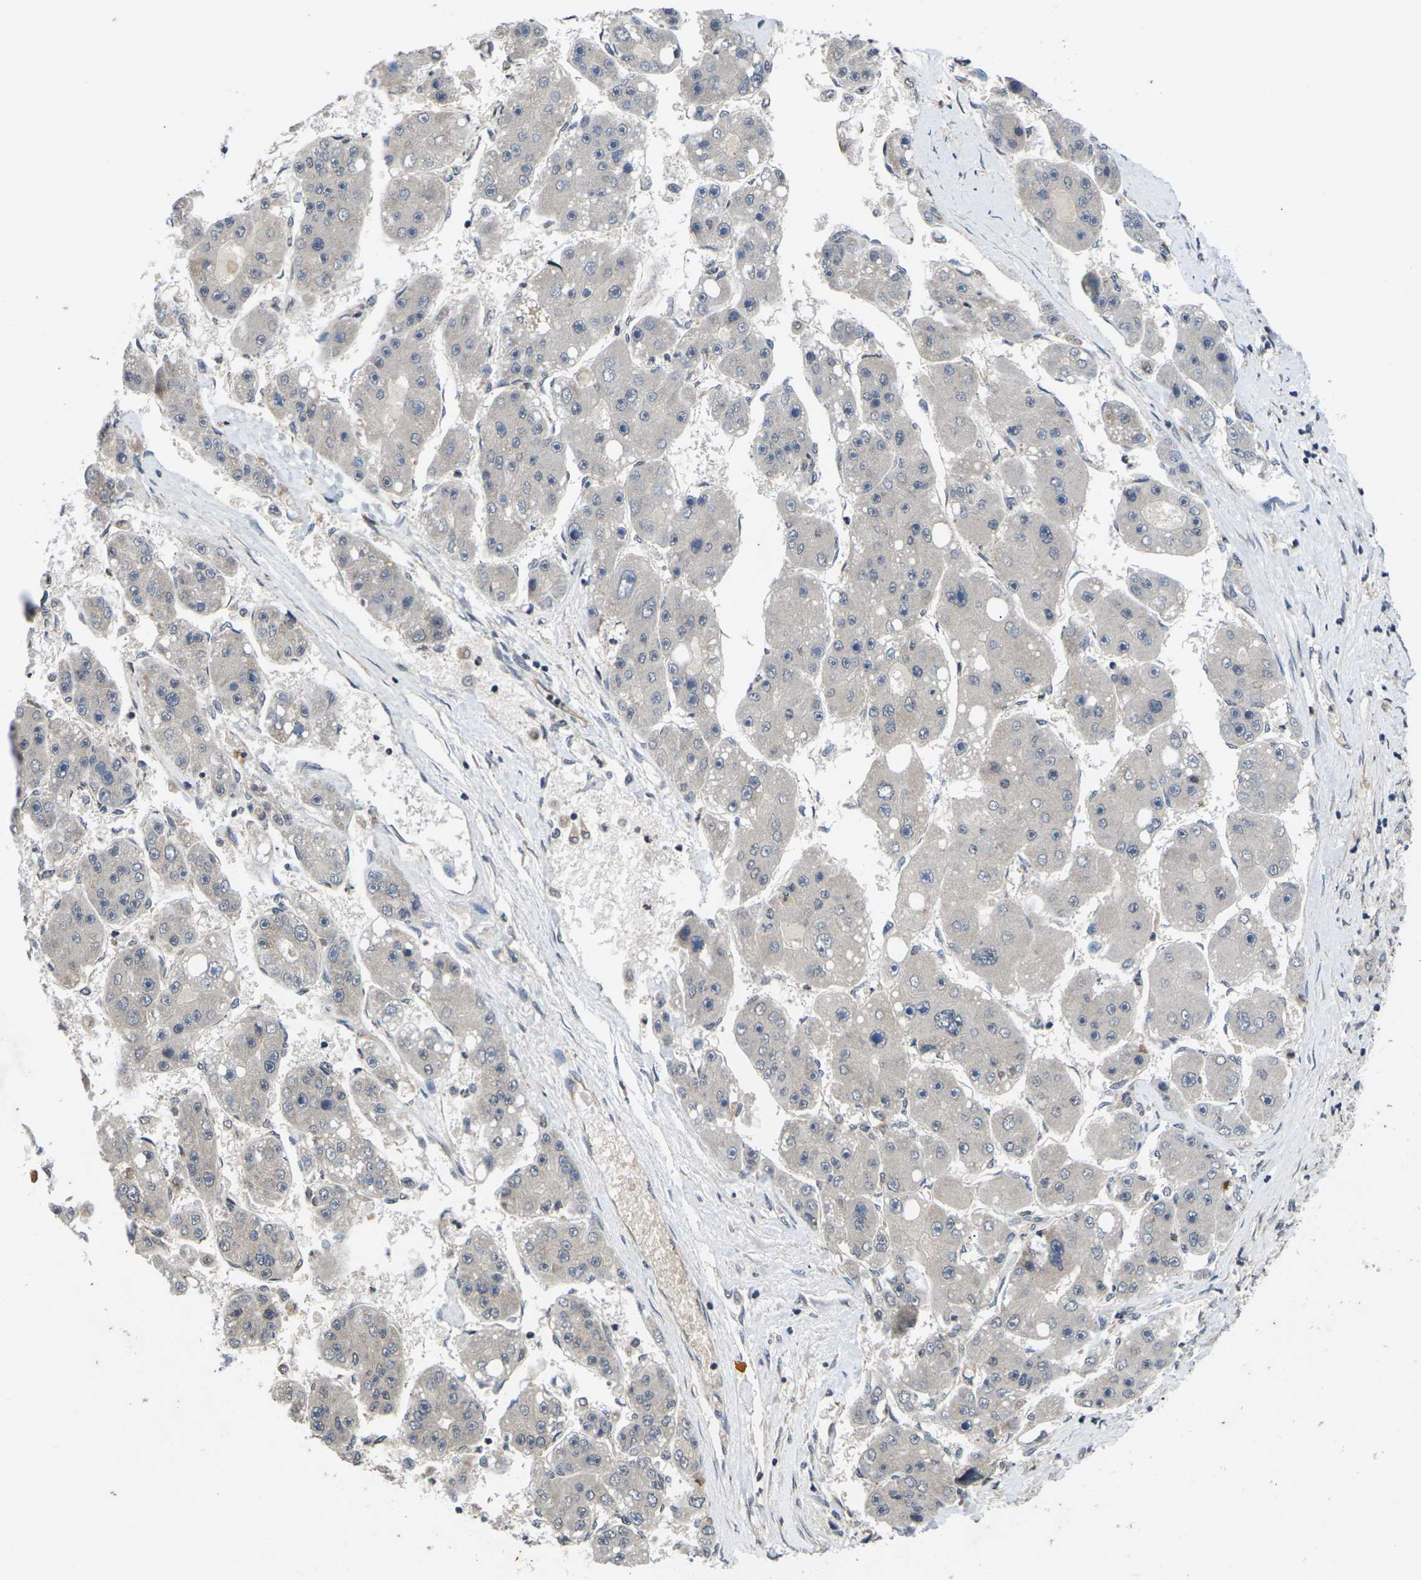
{"staining": {"intensity": "weak", "quantity": ">75%", "location": "cytoplasmic/membranous"}, "tissue": "liver cancer", "cell_type": "Tumor cells", "image_type": "cancer", "snomed": [{"axis": "morphology", "description": "Carcinoma, Hepatocellular, NOS"}, {"axis": "topography", "description": "Liver"}], "caption": "Immunohistochemistry (IHC) photomicrograph of human liver cancer stained for a protein (brown), which displays low levels of weak cytoplasmic/membranous staining in approximately >75% of tumor cells.", "gene": "DKK2", "patient": {"sex": "female", "age": 61}}